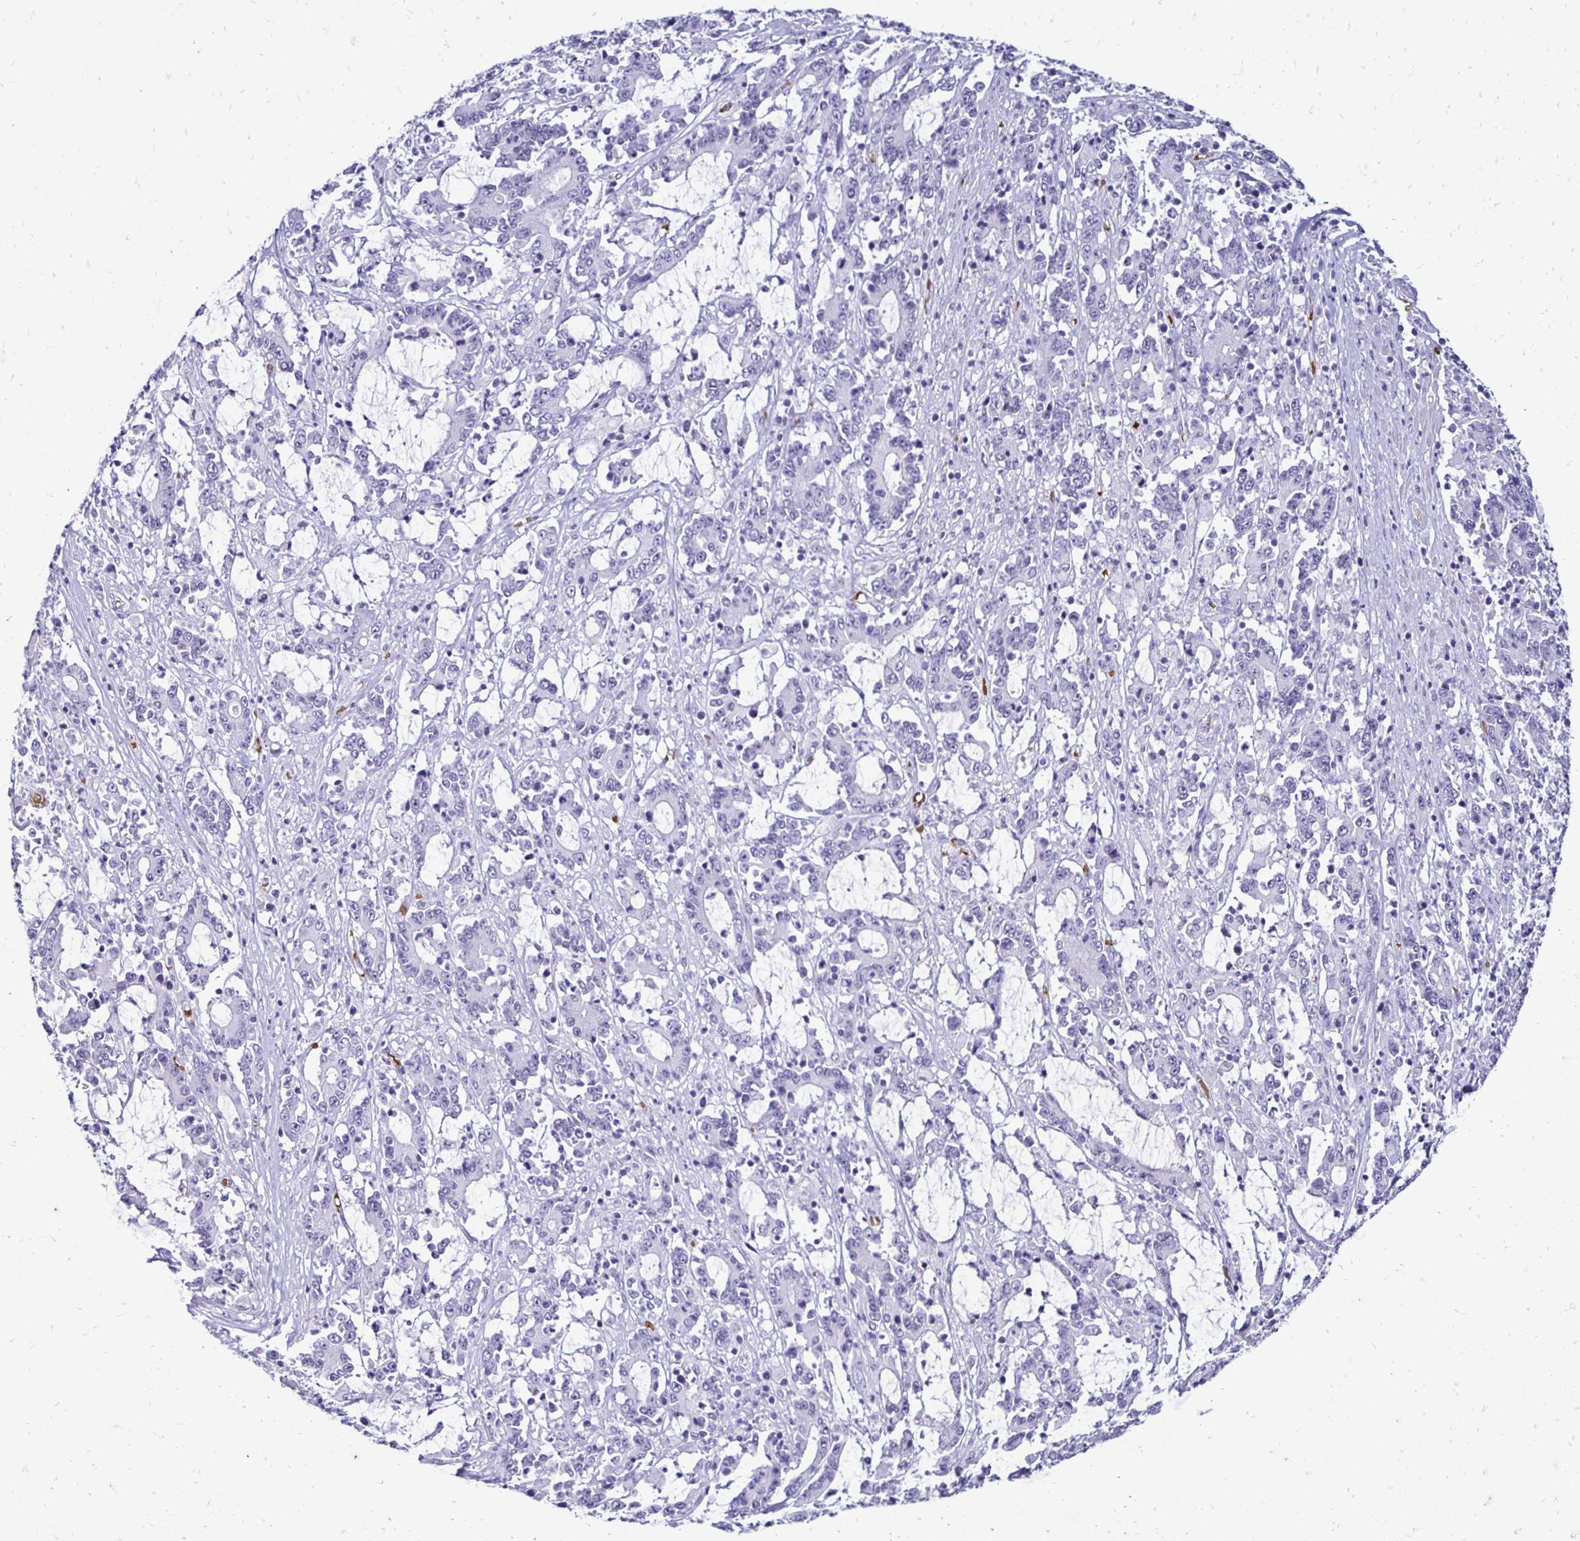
{"staining": {"intensity": "negative", "quantity": "none", "location": "none"}, "tissue": "stomach cancer", "cell_type": "Tumor cells", "image_type": "cancer", "snomed": [{"axis": "morphology", "description": "Adenocarcinoma, NOS"}, {"axis": "topography", "description": "Stomach, upper"}], "caption": "This is an immunohistochemistry image of human stomach cancer (adenocarcinoma). There is no positivity in tumor cells.", "gene": "RHBDL3", "patient": {"sex": "male", "age": 68}}